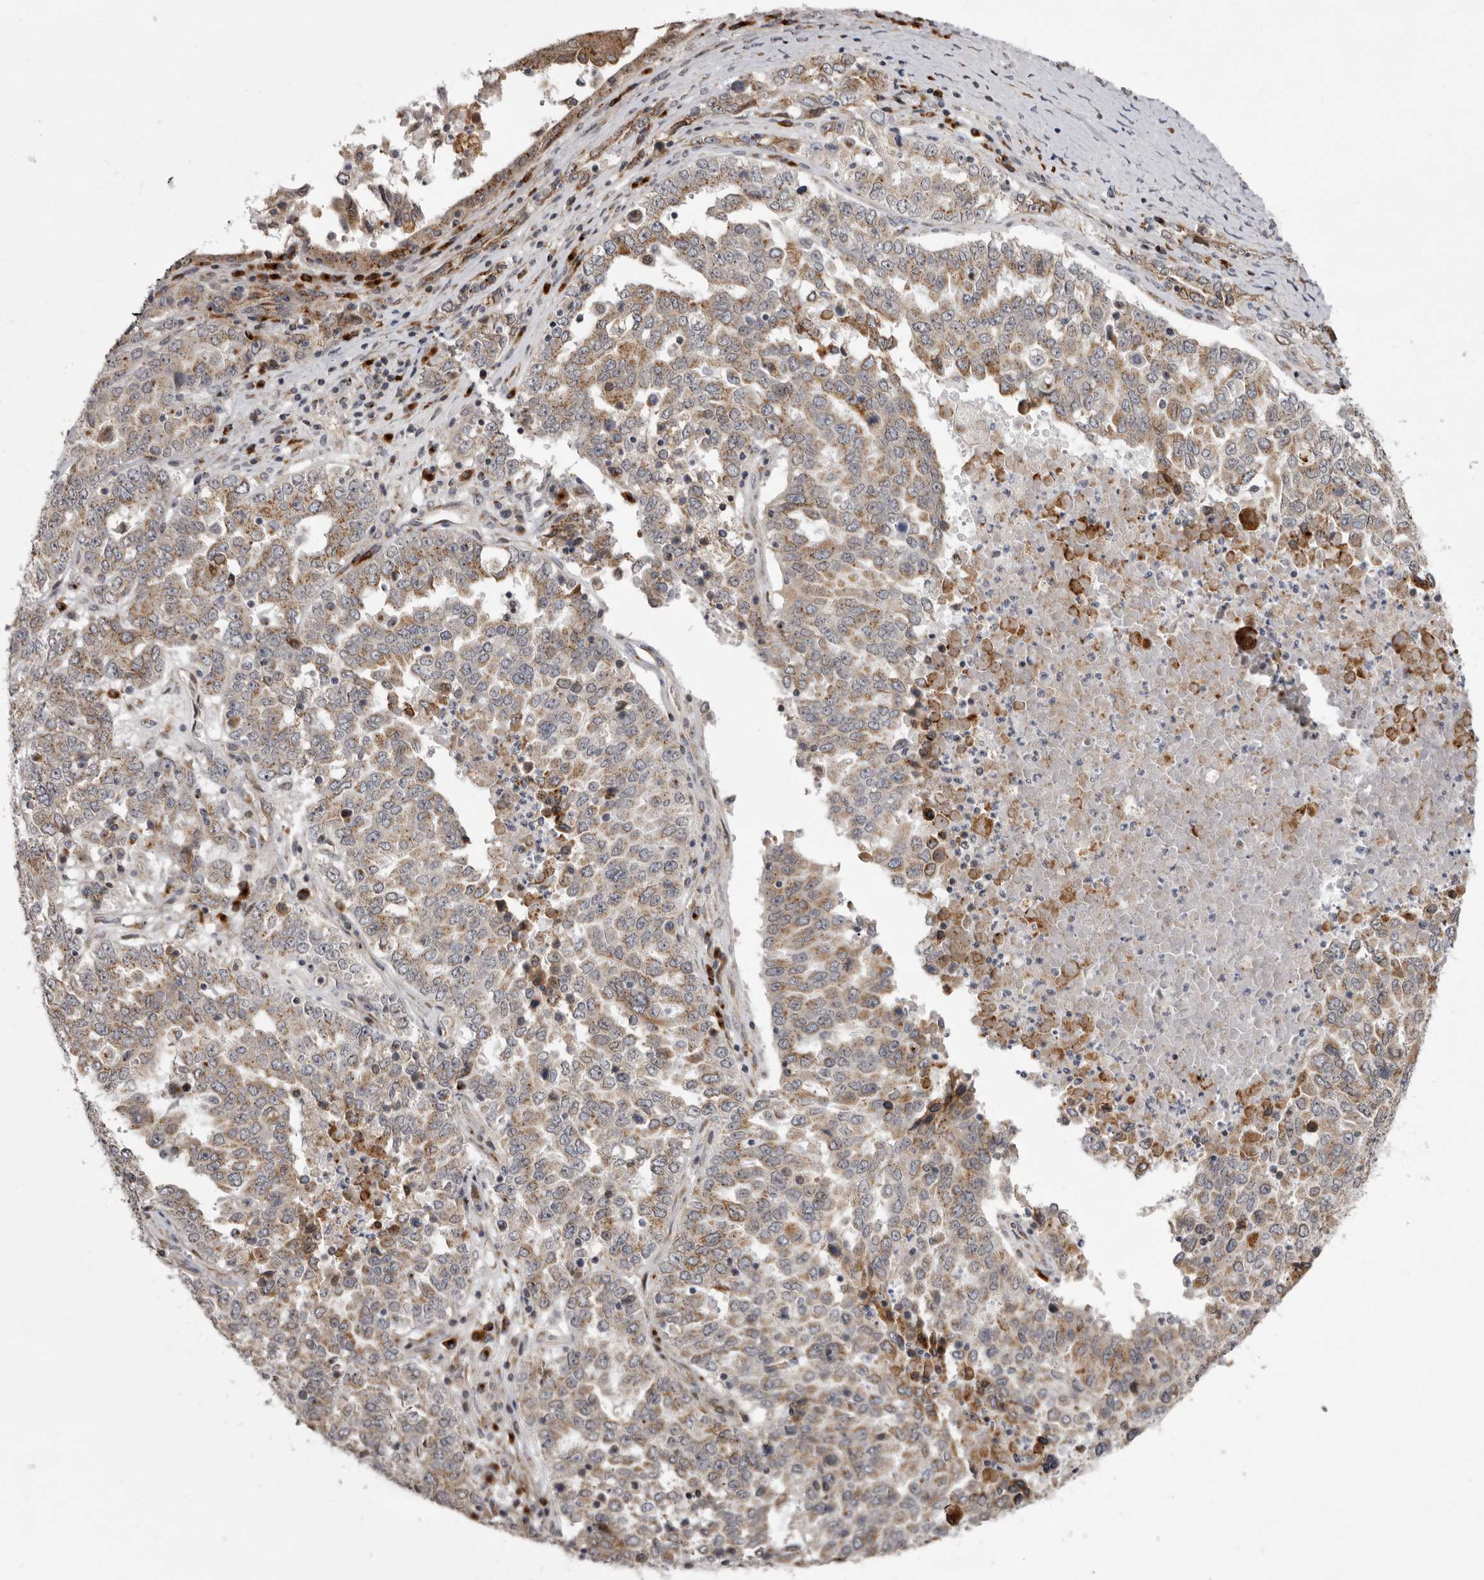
{"staining": {"intensity": "moderate", "quantity": ">75%", "location": "cytoplasmic/membranous"}, "tissue": "ovarian cancer", "cell_type": "Tumor cells", "image_type": "cancer", "snomed": [{"axis": "morphology", "description": "Carcinoma, endometroid"}, {"axis": "topography", "description": "Ovary"}], "caption": "IHC of human endometroid carcinoma (ovarian) demonstrates medium levels of moderate cytoplasmic/membranous positivity in about >75% of tumor cells. The protein is shown in brown color, while the nuclei are stained blue.", "gene": "WDR47", "patient": {"sex": "female", "age": 62}}